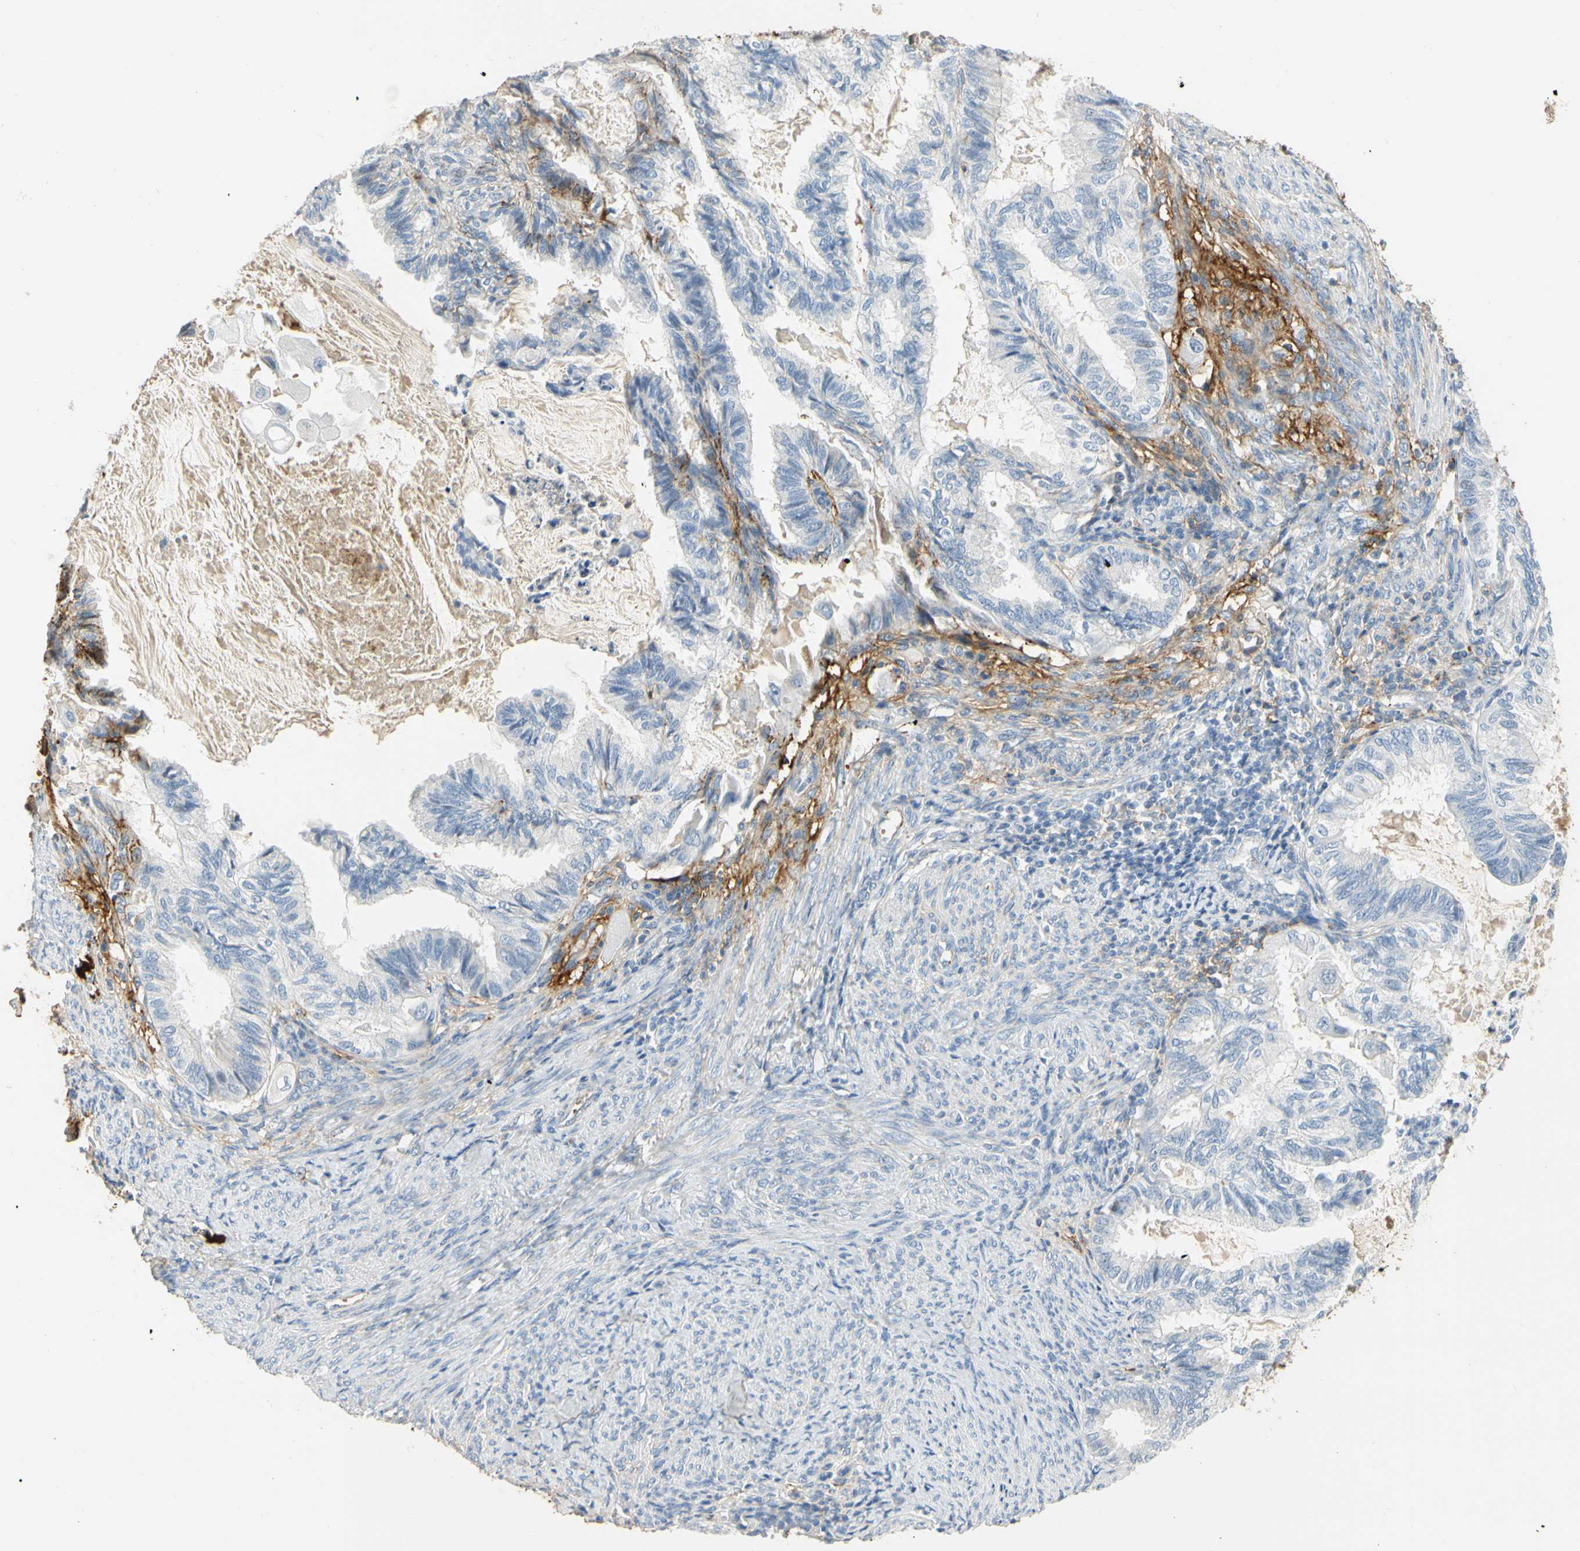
{"staining": {"intensity": "negative", "quantity": "none", "location": "none"}, "tissue": "cervical cancer", "cell_type": "Tumor cells", "image_type": "cancer", "snomed": [{"axis": "morphology", "description": "Normal tissue, NOS"}, {"axis": "morphology", "description": "Adenocarcinoma, NOS"}, {"axis": "topography", "description": "Cervix"}, {"axis": "topography", "description": "Endometrium"}], "caption": "Cervical adenocarcinoma stained for a protein using IHC demonstrates no positivity tumor cells.", "gene": "FGB", "patient": {"sex": "female", "age": 86}}